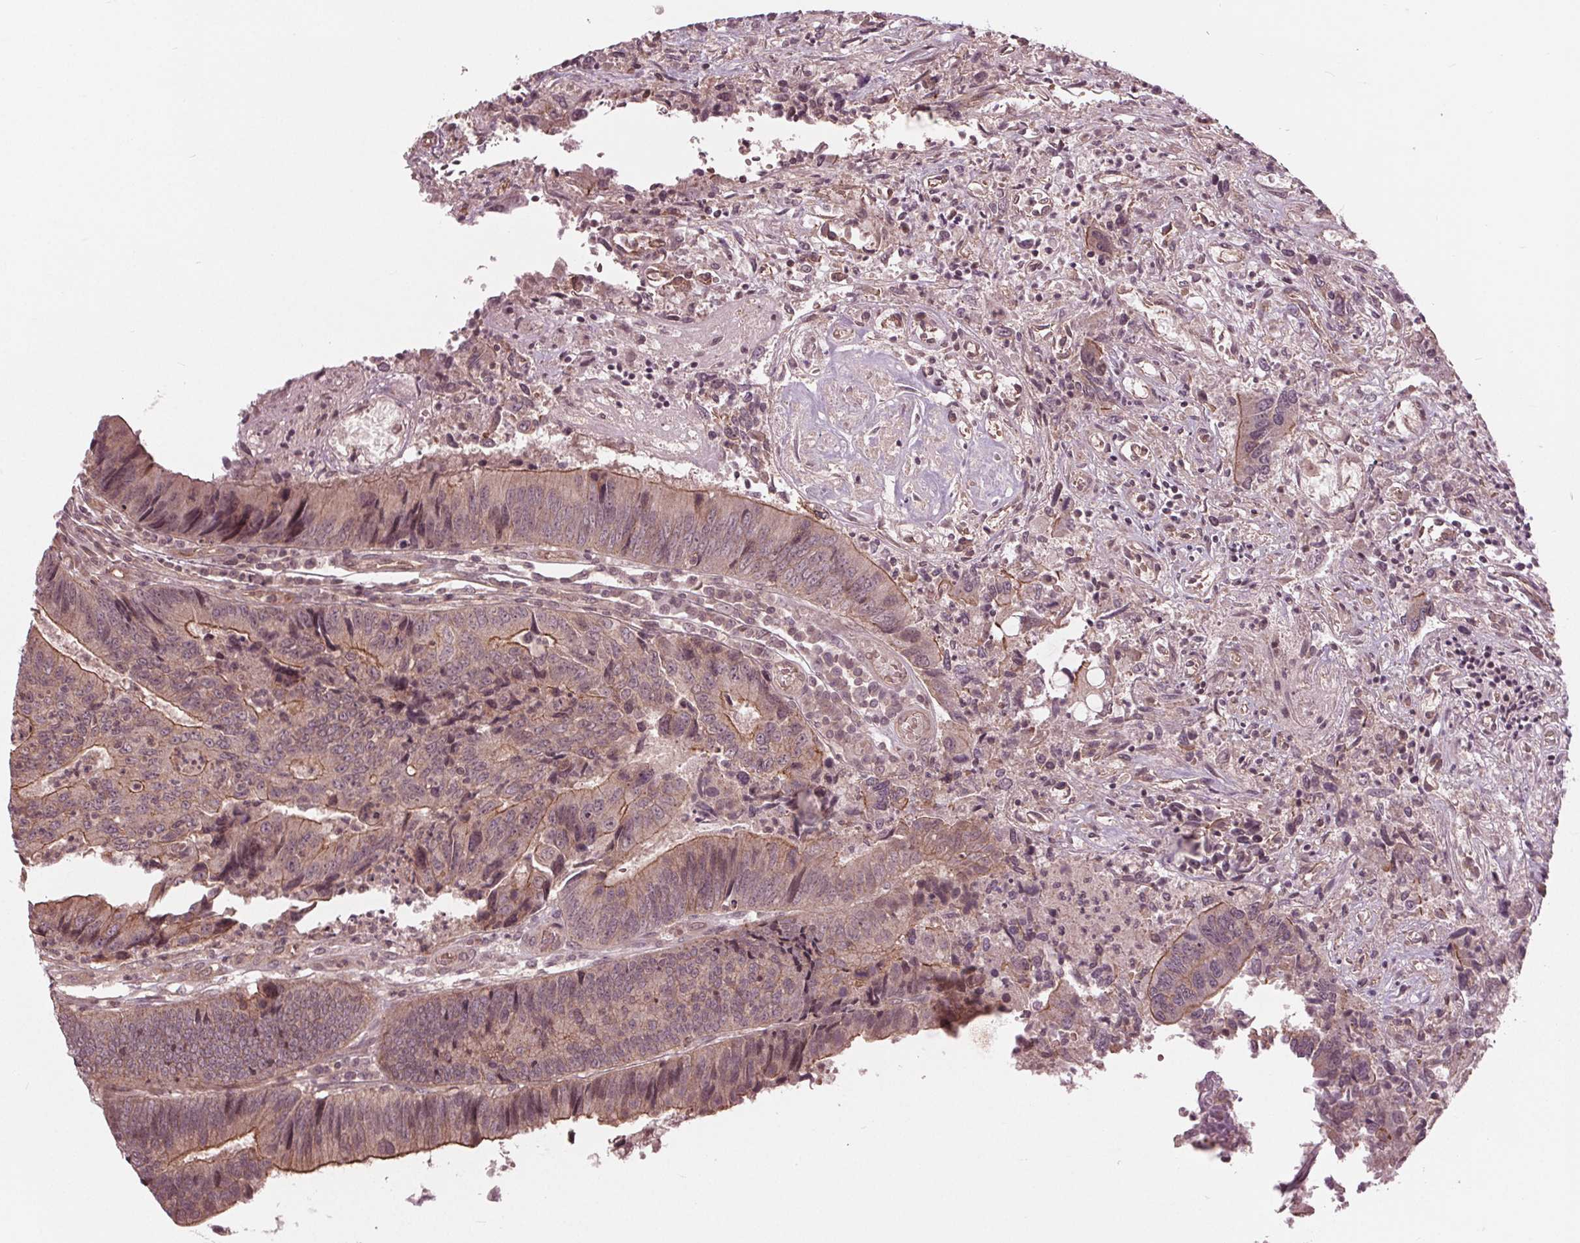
{"staining": {"intensity": "moderate", "quantity": "<25%", "location": "cytoplasmic/membranous"}, "tissue": "colorectal cancer", "cell_type": "Tumor cells", "image_type": "cancer", "snomed": [{"axis": "morphology", "description": "Adenocarcinoma, NOS"}, {"axis": "topography", "description": "Colon"}], "caption": "A brown stain highlights moderate cytoplasmic/membranous staining of a protein in colorectal cancer tumor cells.", "gene": "BTBD1", "patient": {"sex": "female", "age": 67}}